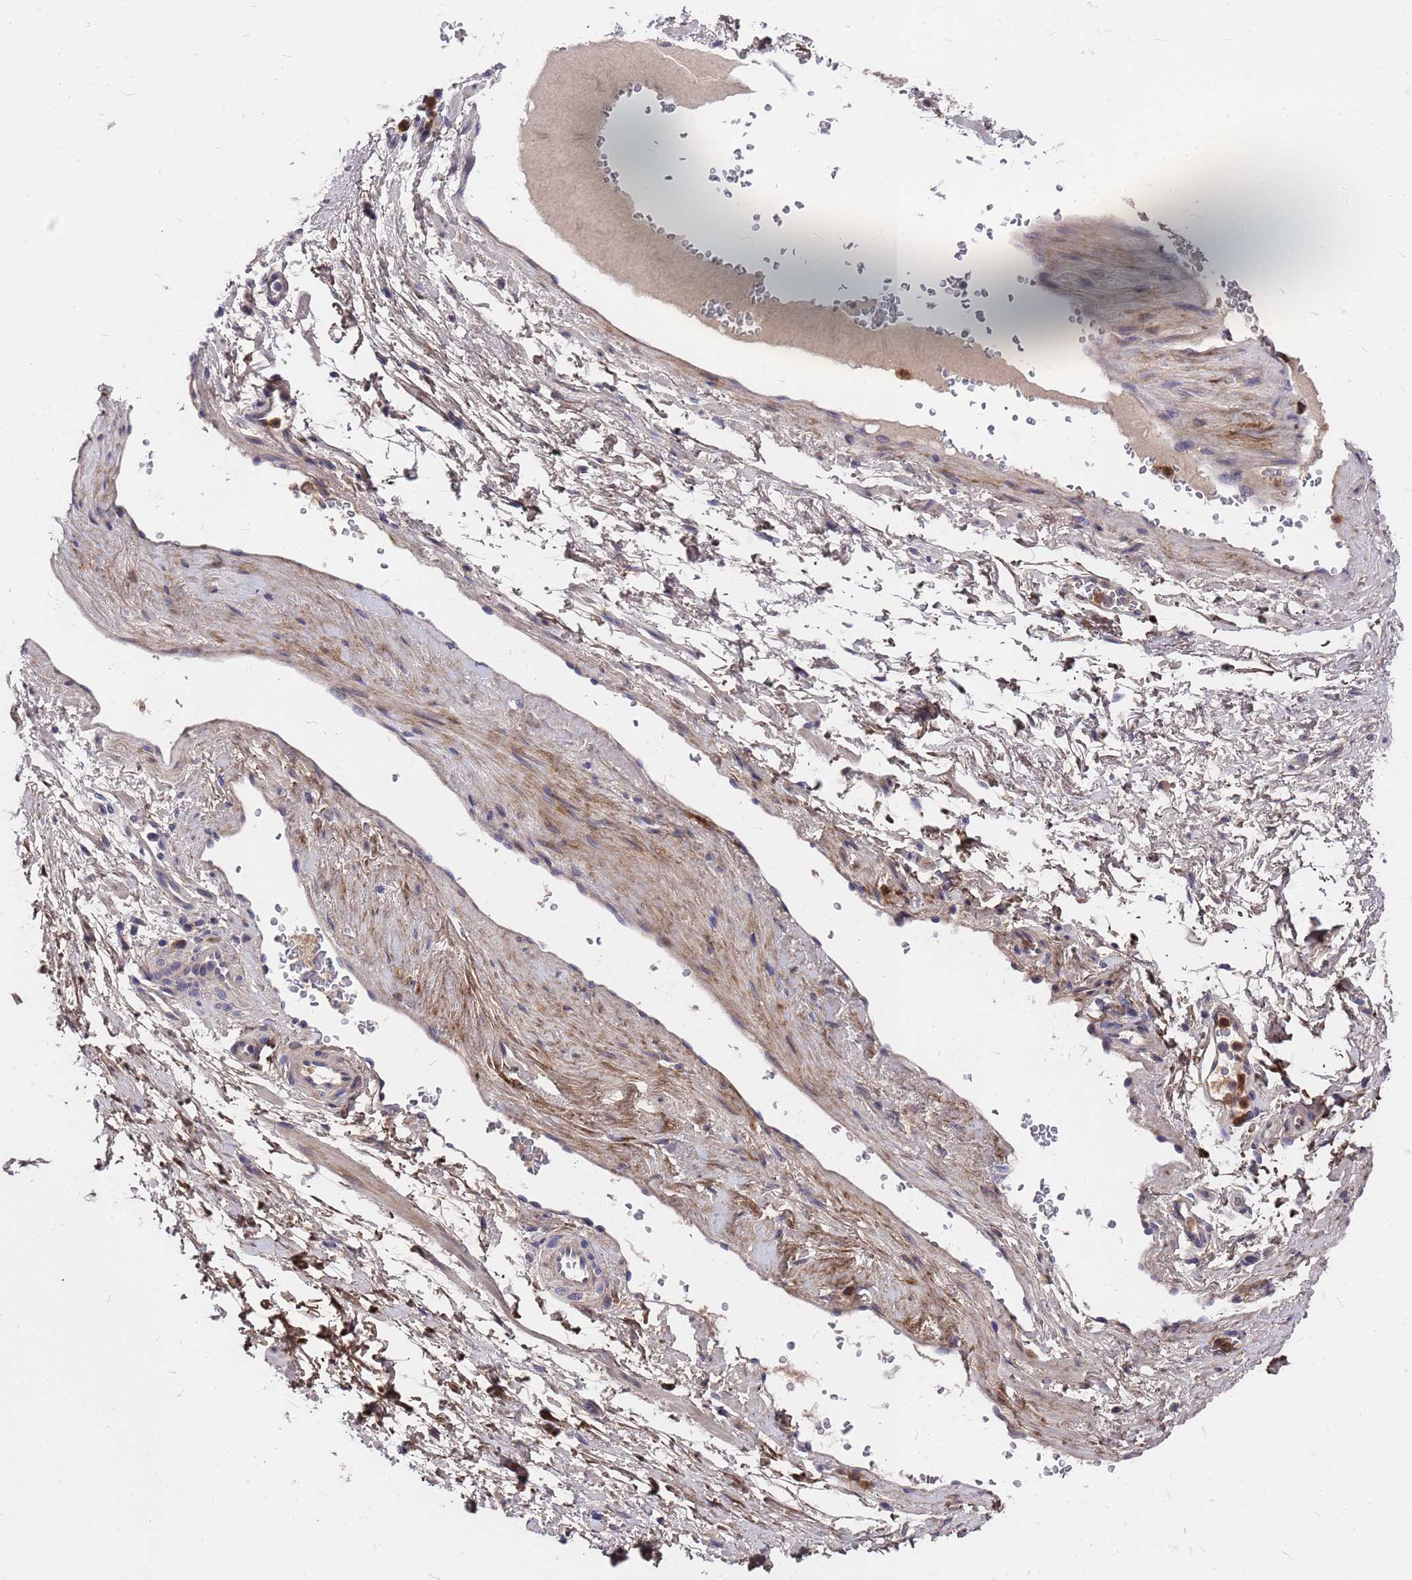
{"staining": {"intensity": "negative", "quantity": "none", "location": "none"}, "tissue": "adipose tissue", "cell_type": "Adipocytes", "image_type": "normal", "snomed": [{"axis": "morphology", "description": "Normal tissue, NOS"}, {"axis": "morphology", "description": "Adenocarcinoma, Low grade"}, {"axis": "topography", "description": "Prostate"}, {"axis": "topography", "description": "Peripheral nerve tissue"}], "caption": "A high-resolution micrograph shows immunohistochemistry staining of benign adipose tissue, which demonstrates no significant positivity in adipocytes.", "gene": "ZNF717", "patient": {"sex": "male", "age": 63}}